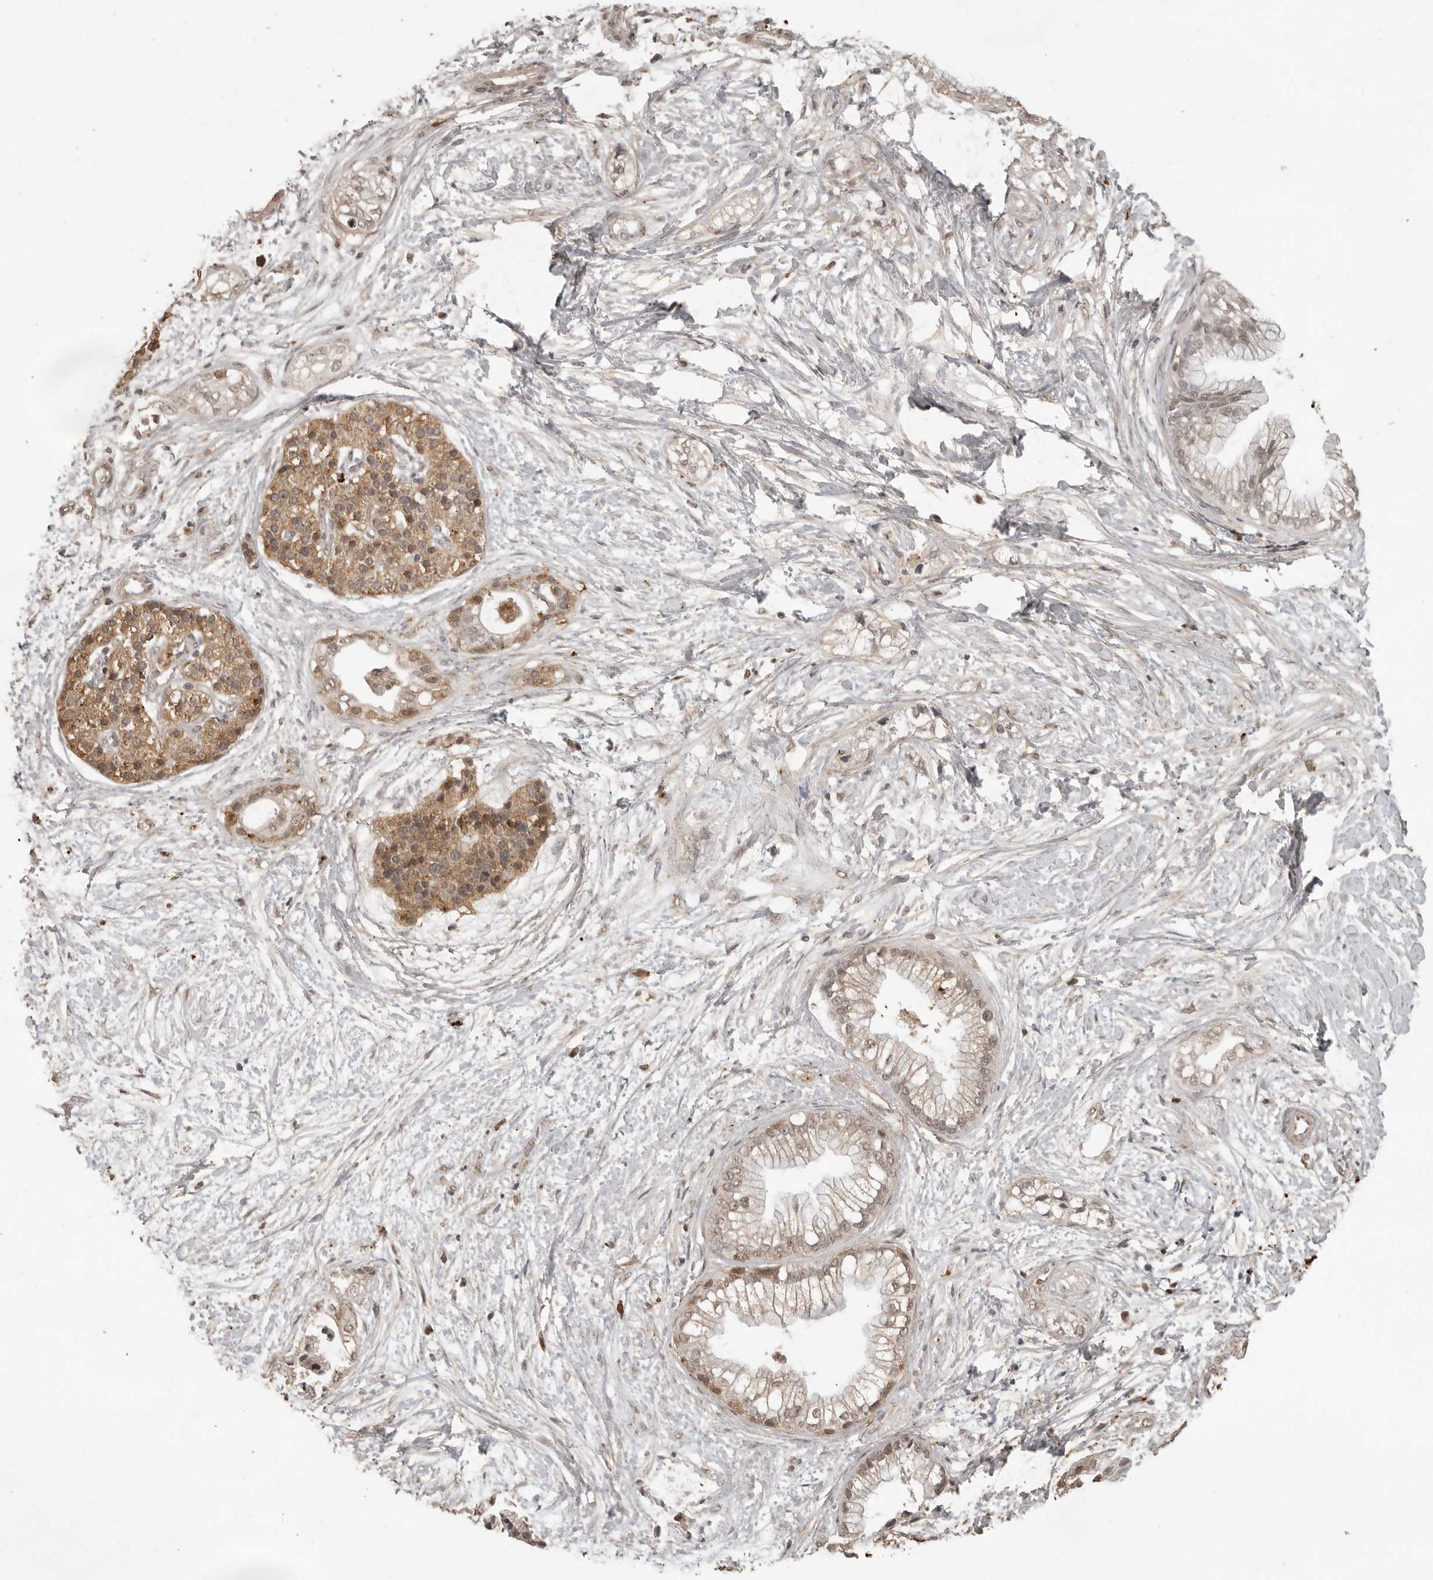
{"staining": {"intensity": "weak", "quantity": "25%-75%", "location": "cytoplasmic/membranous,nuclear"}, "tissue": "pancreatic cancer", "cell_type": "Tumor cells", "image_type": "cancer", "snomed": [{"axis": "morphology", "description": "Adenocarcinoma, NOS"}, {"axis": "topography", "description": "Pancreas"}], "caption": "A brown stain shows weak cytoplasmic/membranous and nuclear positivity of a protein in human pancreatic cancer (adenocarcinoma) tumor cells. (DAB = brown stain, brightfield microscopy at high magnification).", "gene": "CTF1", "patient": {"sex": "male", "age": 68}}